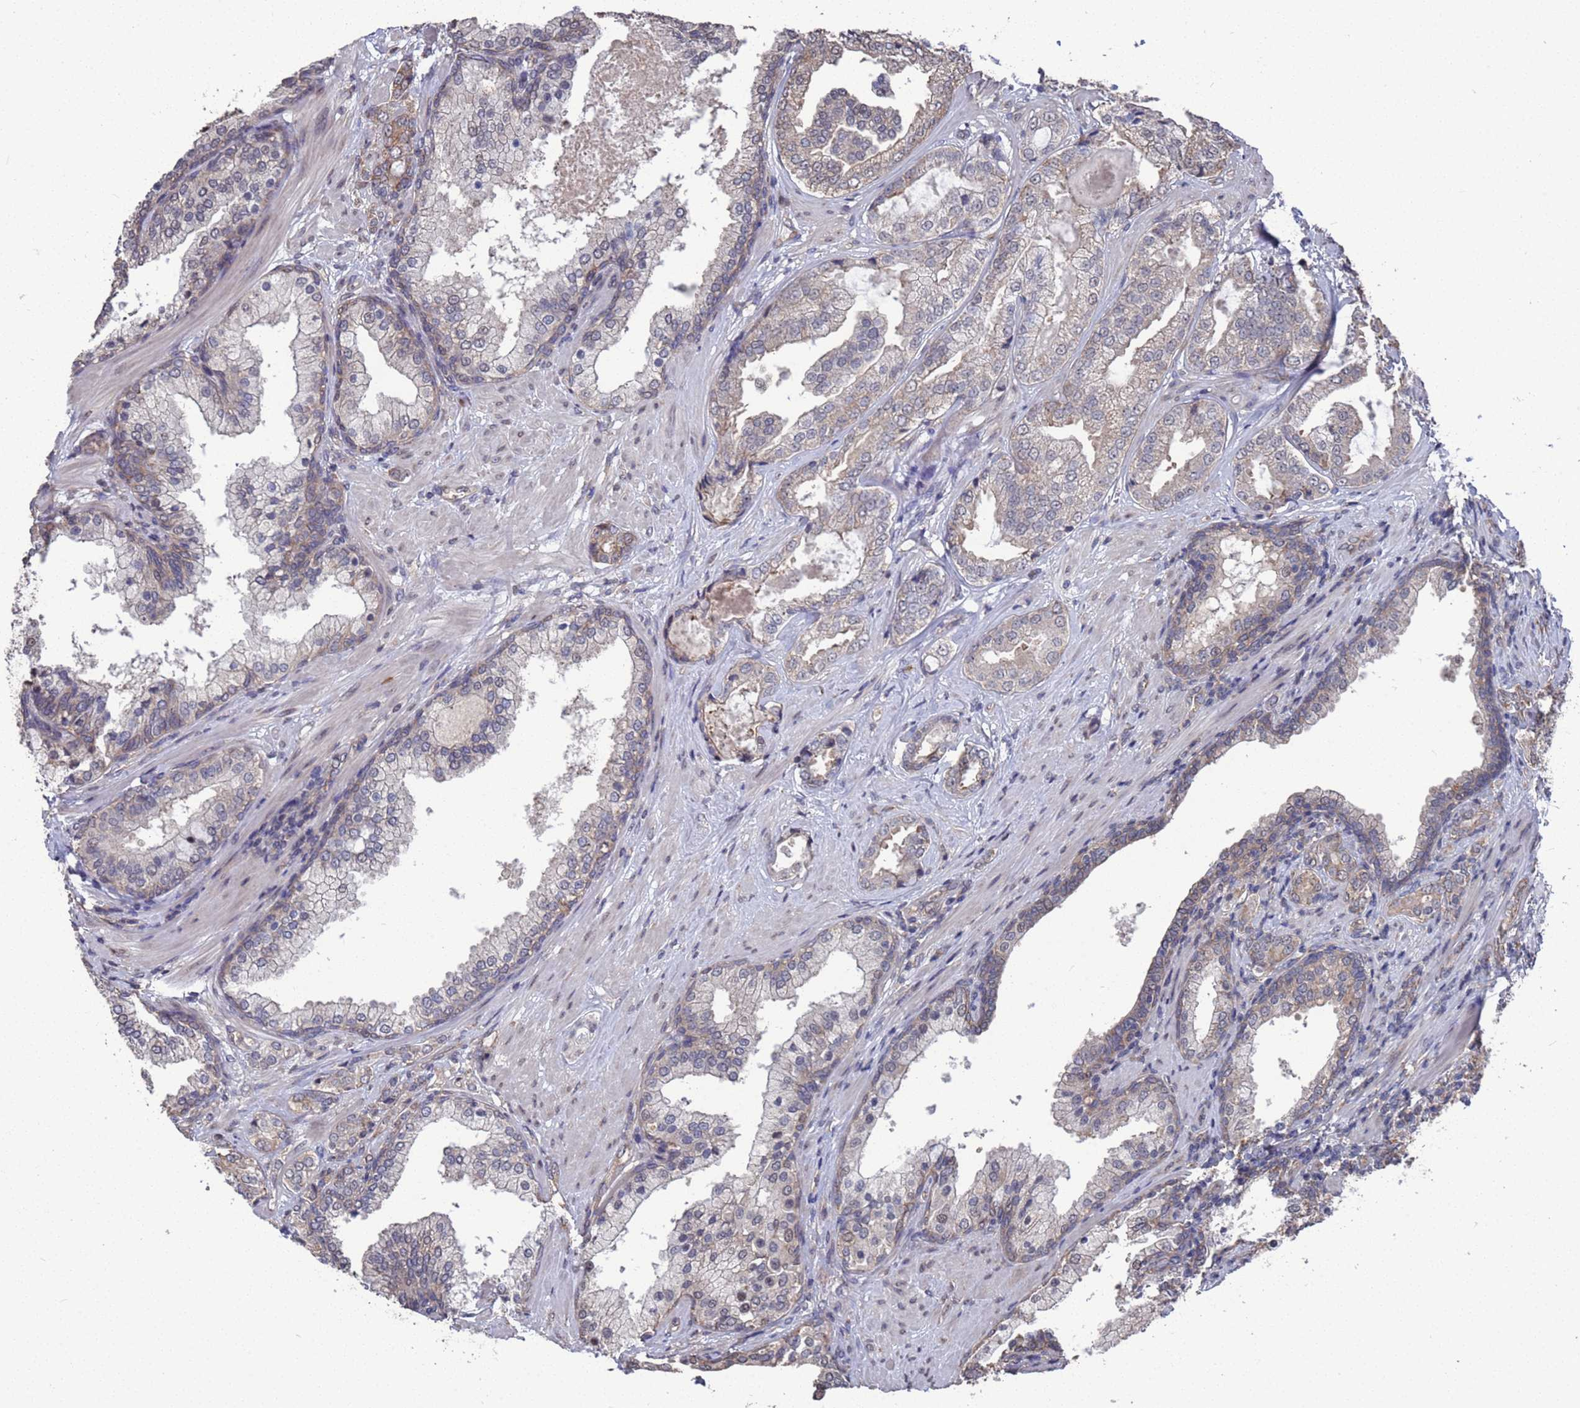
{"staining": {"intensity": "moderate", "quantity": "25%-75%", "location": "cytoplasmic/membranous"}, "tissue": "prostate cancer", "cell_type": "Tumor cells", "image_type": "cancer", "snomed": [{"axis": "morphology", "description": "Adenocarcinoma, High grade"}, {"axis": "topography", "description": "Prostate"}], "caption": "Protein staining of prostate cancer (high-grade adenocarcinoma) tissue reveals moderate cytoplasmic/membranous expression in approximately 25%-75% of tumor cells.", "gene": "CFAP119", "patient": {"sex": "male", "age": 60}}